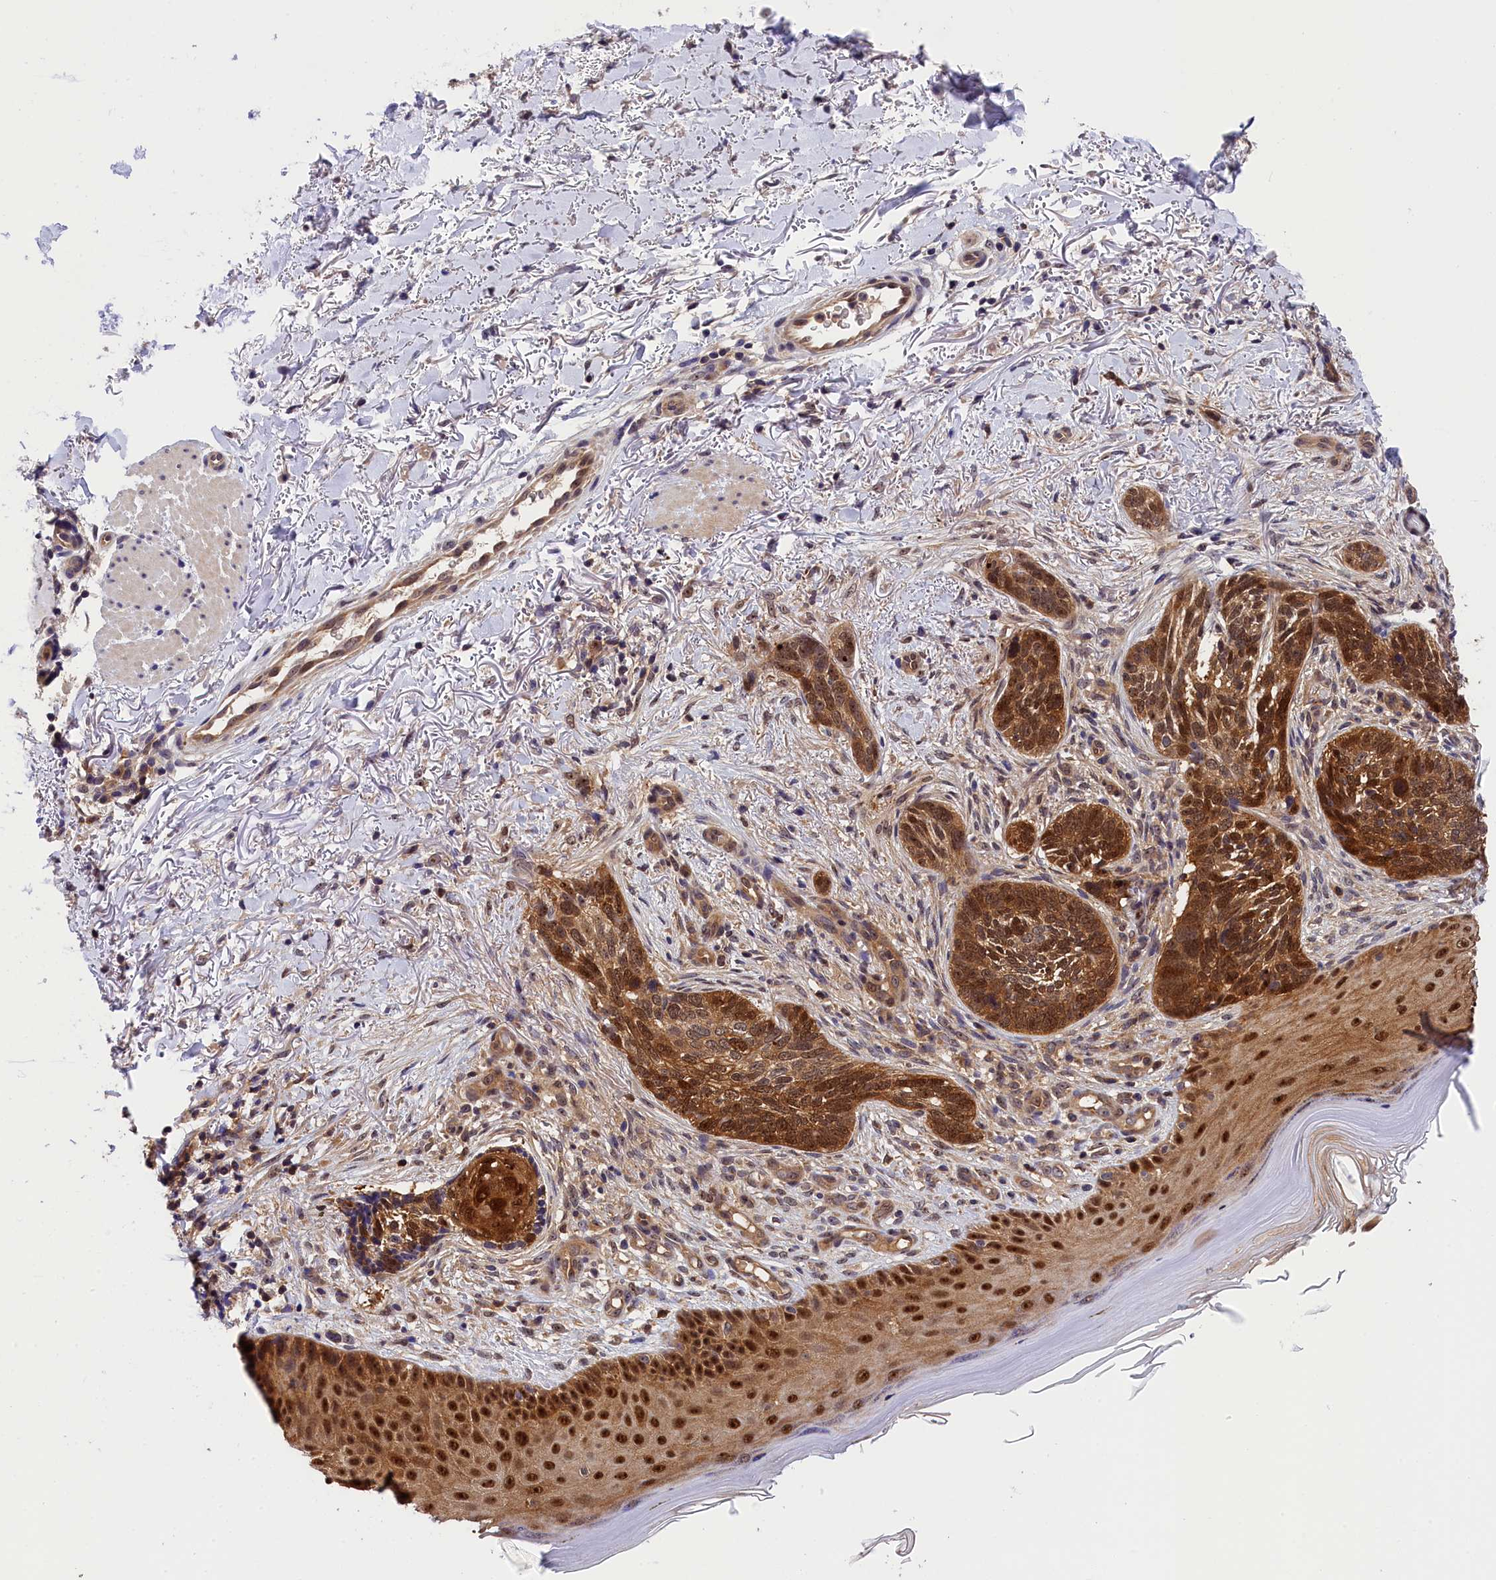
{"staining": {"intensity": "strong", "quantity": ">75%", "location": "cytoplasmic/membranous,nuclear"}, "tissue": "skin cancer", "cell_type": "Tumor cells", "image_type": "cancer", "snomed": [{"axis": "morphology", "description": "Normal tissue, NOS"}, {"axis": "morphology", "description": "Basal cell carcinoma"}, {"axis": "topography", "description": "Skin"}], "caption": "Immunohistochemical staining of human basal cell carcinoma (skin) displays strong cytoplasmic/membranous and nuclear protein positivity in about >75% of tumor cells.", "gene": "EIF6", "patient": {"sex": "female", "age": 67}}